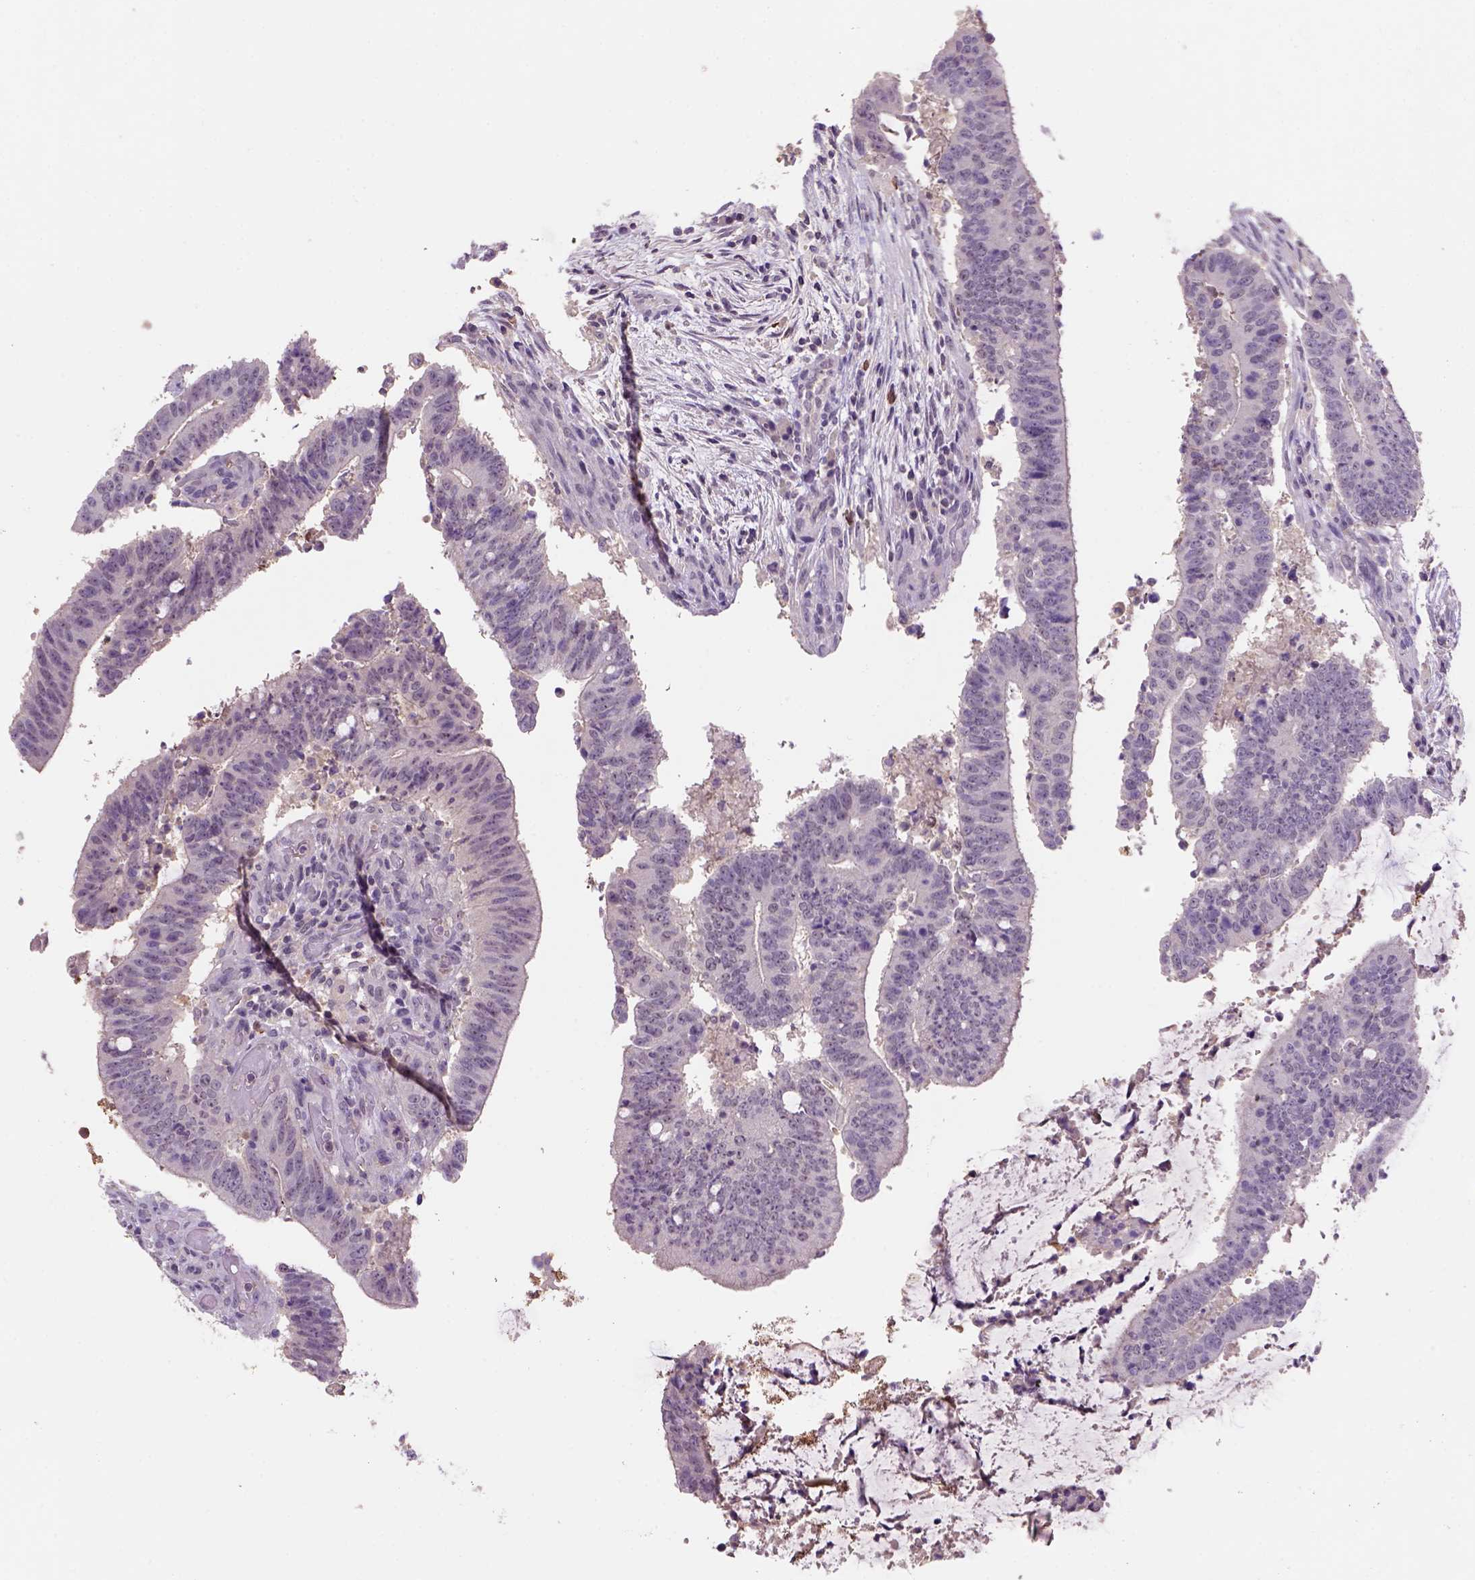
{"staining": {"intensity": "weak", "quantity": "25%-75%", "location": "cytoplasmic/membranous,nuclear"}, "tissue": "colorectal cancer", "cell_type": "Tumor cells", "image_type": "cancer", "snomed": [{"axis": "morphology", "description": "Adenocarcinoma, NOS"}, {"axis": "topography", "description": "Colon"}], "caption": "Protein analysis of colorectal adenocarcinoma tissue shows weak cytoplasmic/membranous and nuclear positivity in approximately 25%-75% of tumor cells.", "gene": "SCML4", "patient": {"sex": "female", "age": 43}}